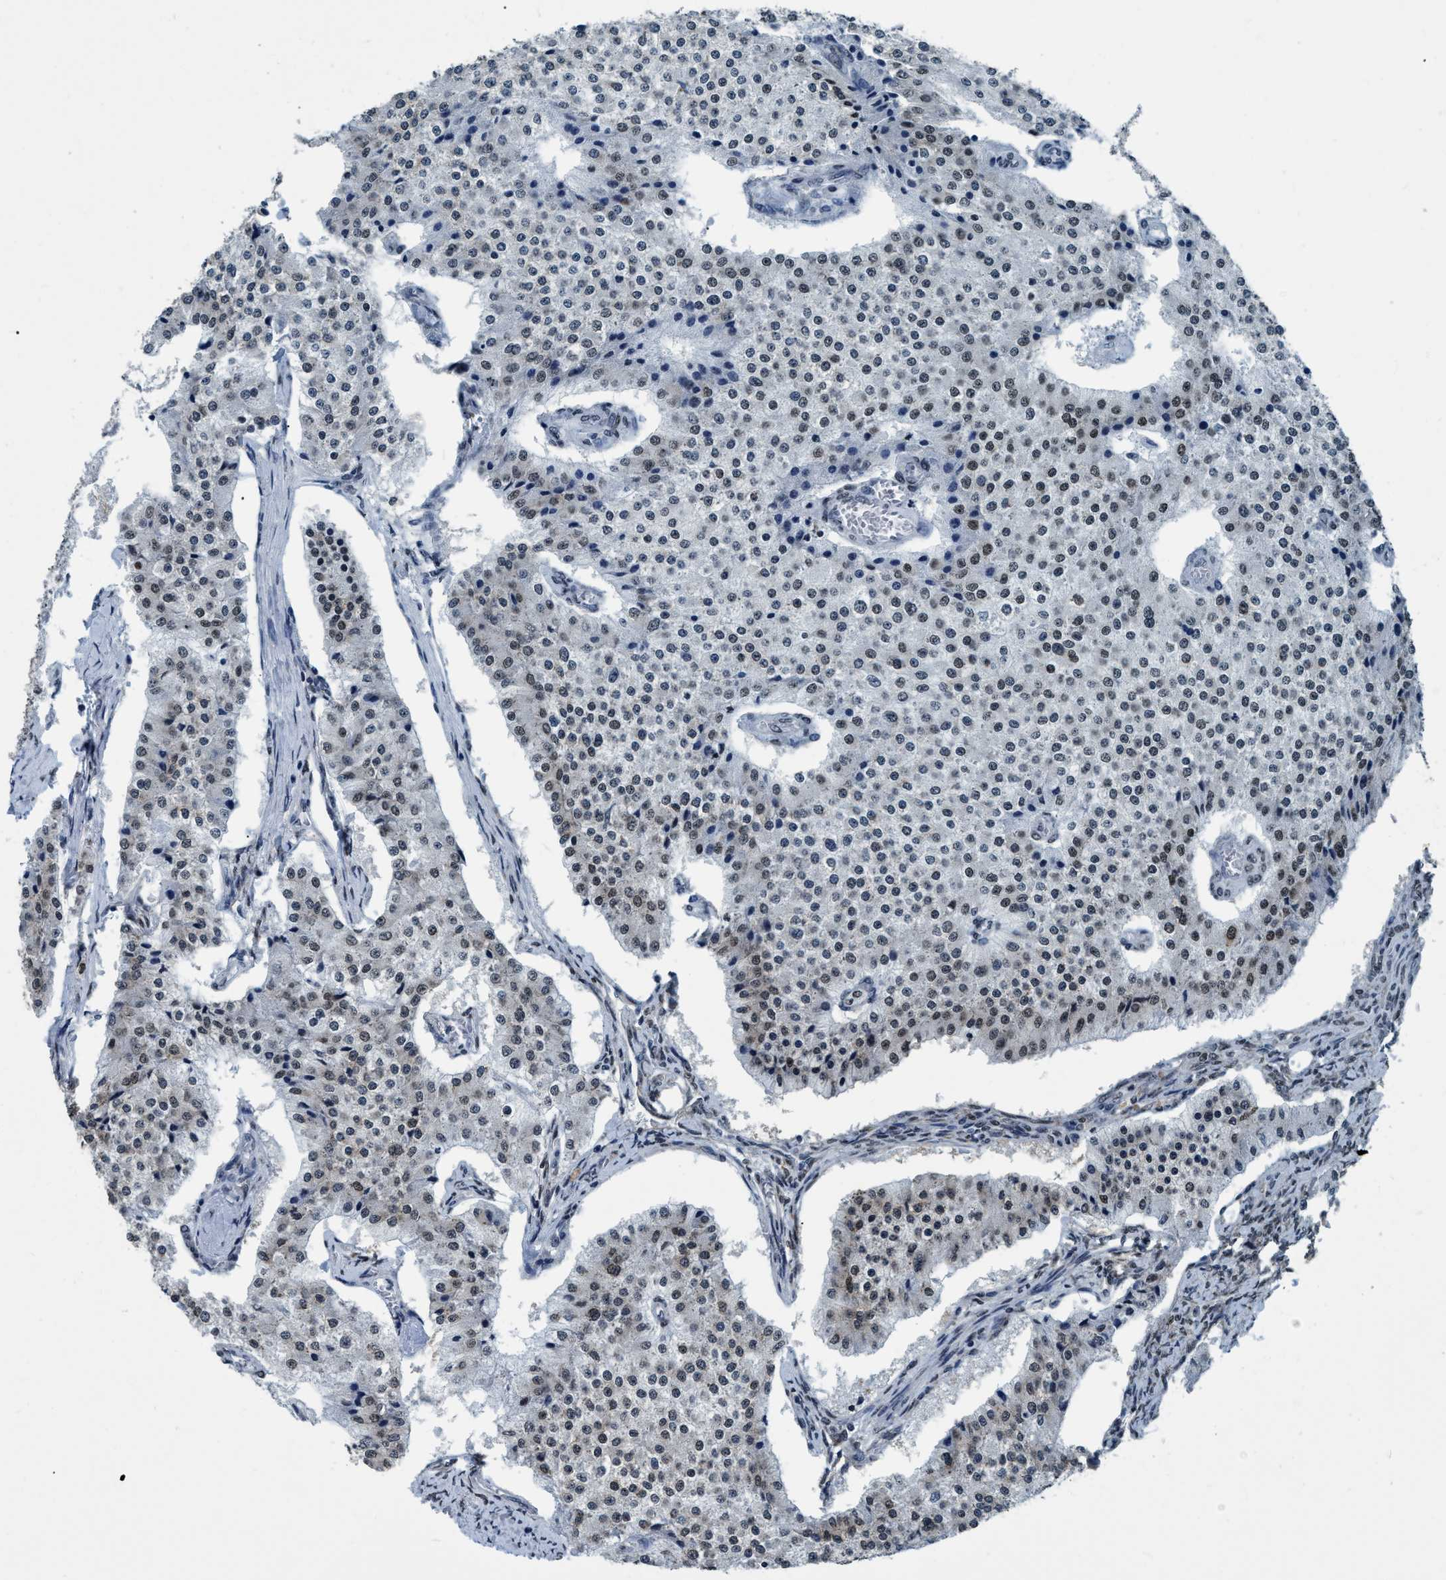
{"staining": {"intensity": "weak", "quantity": "25%-75%", "location": "nuclear"}, "tissue": "carcinoid", "cell_type": "Tumor cells", "image_type": "cancer", "snomed": [{"axis": "morphology", "description": "Carcinoid, malignant, NOS"}, {"axis": "topography", "description": "Colon"}], "caption": "Carcinoid stained for a protein displays weak nuclear positivity in tumor cells. (IHC, brightfield microscopy, high magnification).", "gene": "CCNE2", "patient": {"sex": "female", "age": 52}}